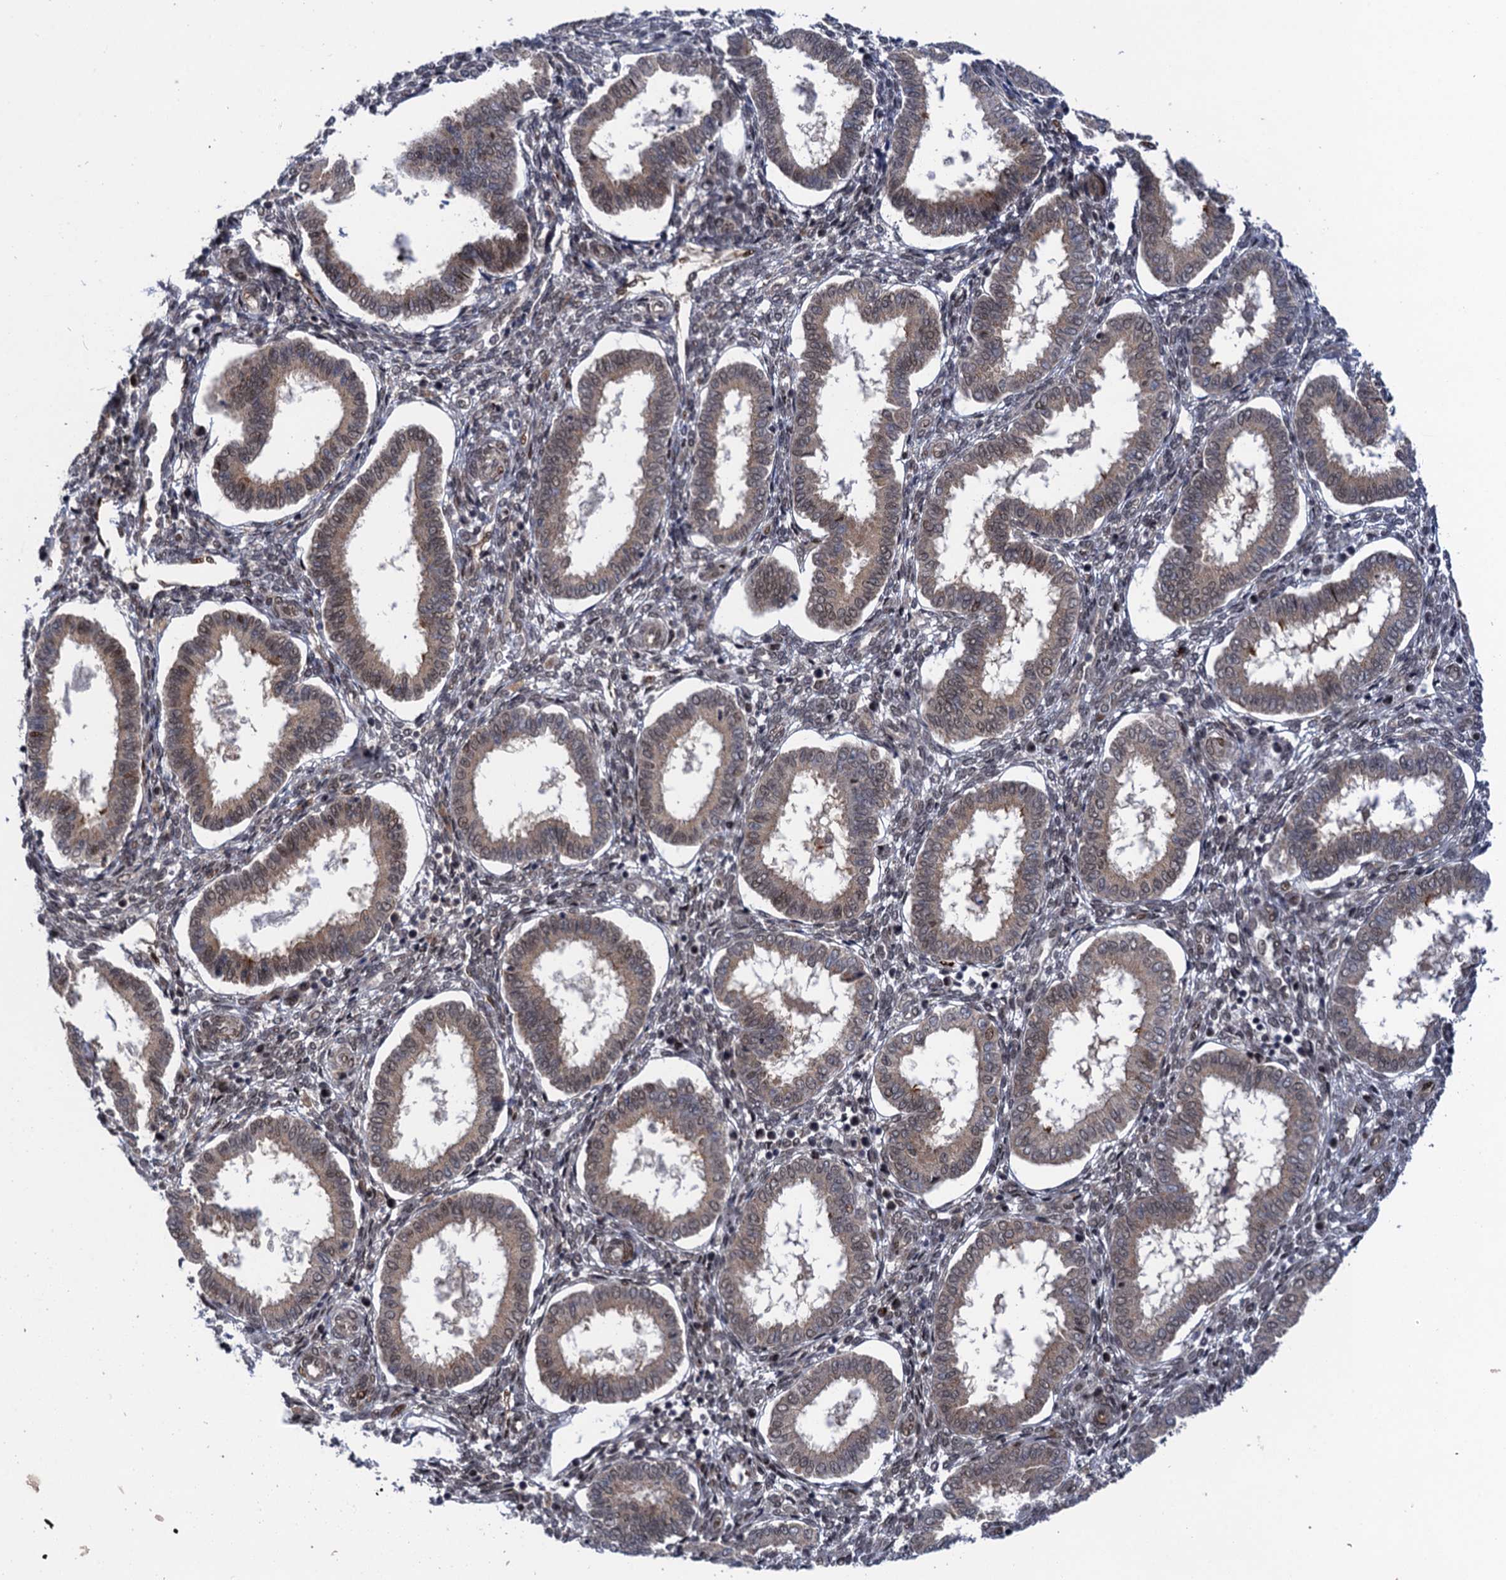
{"staining": {"intensity": "weak", "quantity": "<25%", "location": "cytoplasmic/membranous"}, "tissue": "endometrium", "cell_type": "Cells in endometrial stroma", "image_type": "normal", "snomed": [{"axis": "morphology", "description": "Normal tissue, NOS"}, {"axis": "topography", "description": "Endometrium"}], "caption": "Histopathology image shows no protein expression in cells in endometrial stroma of unremarkable endometrium.", "gene": "NEK8", "patient": {"sex": "female", "age": 24}}